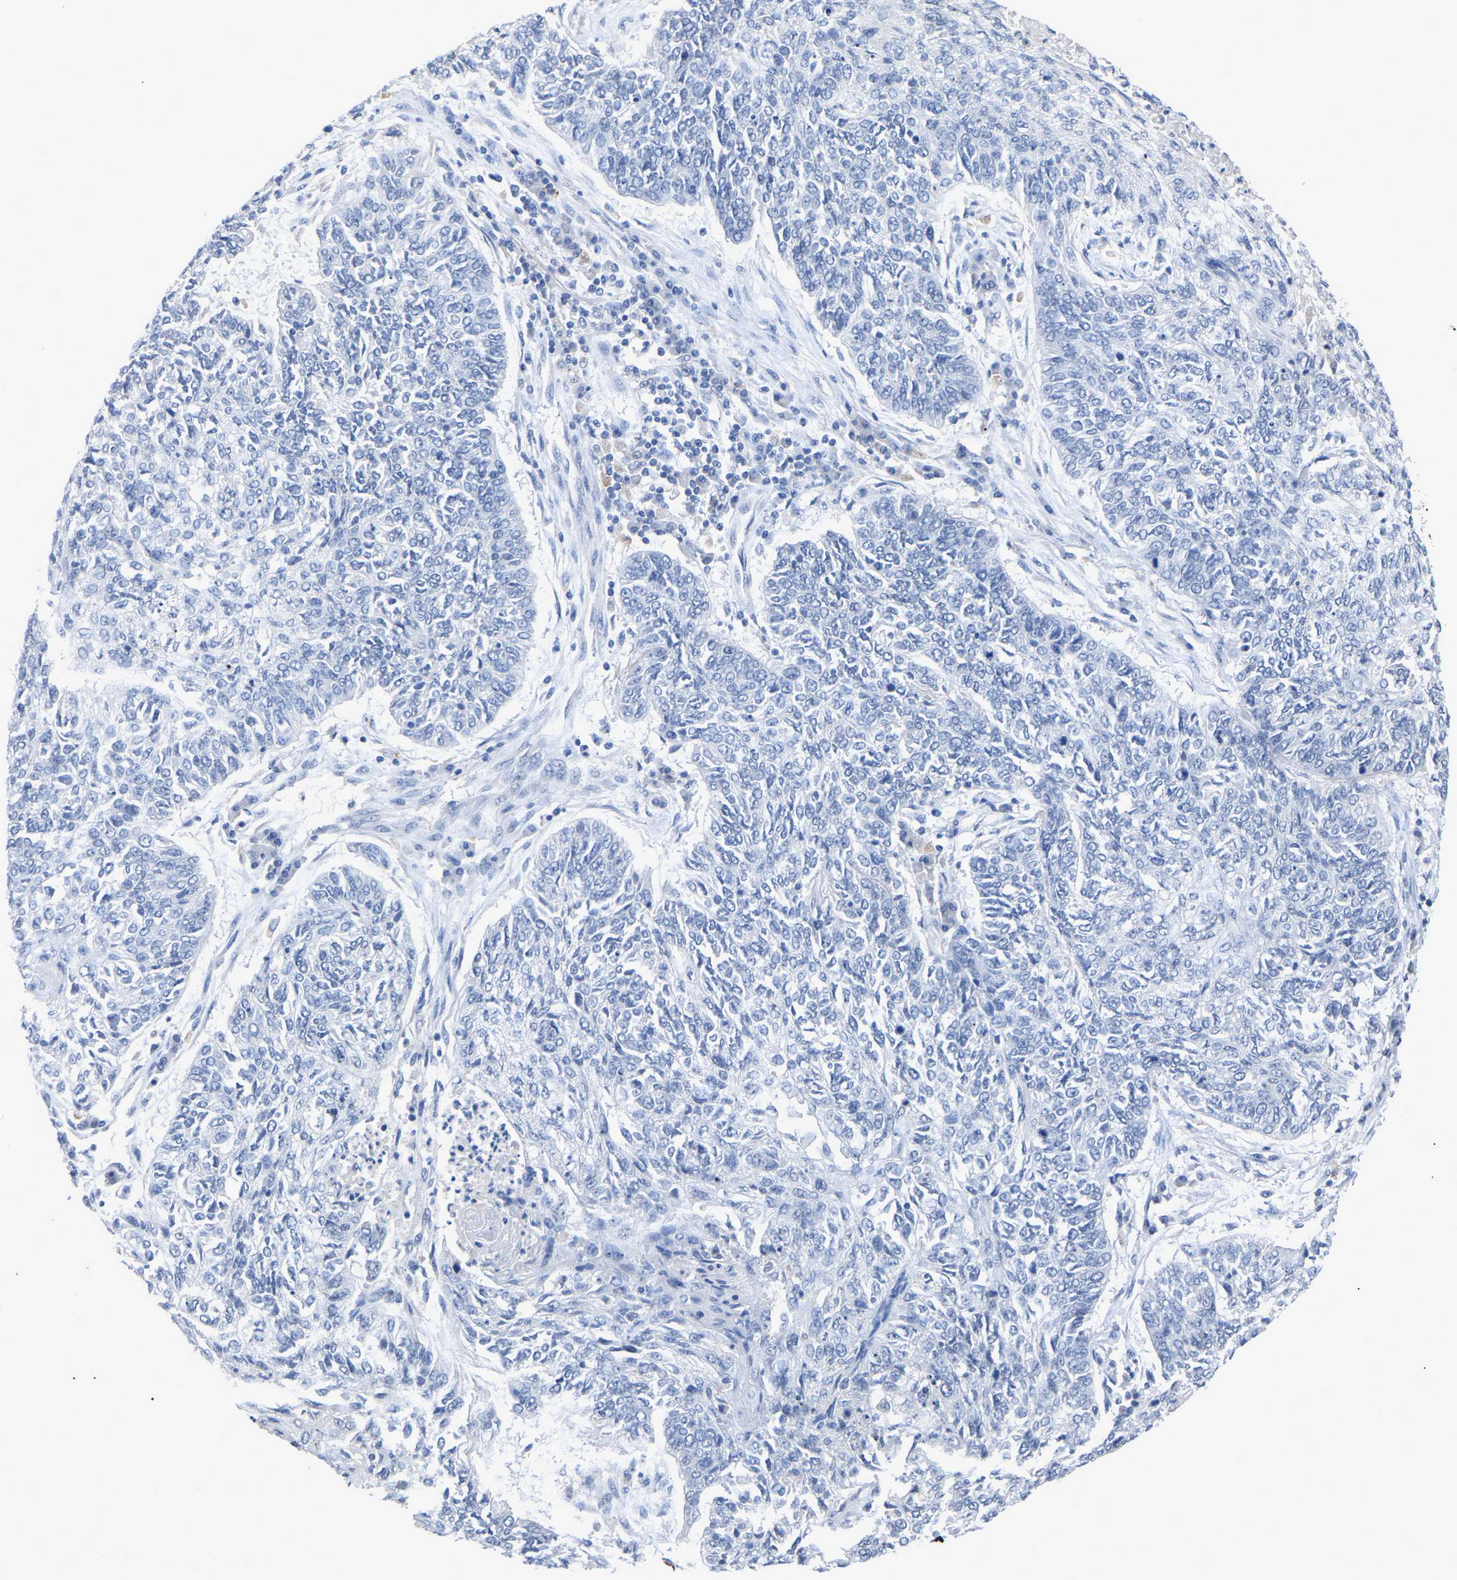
{"staining": {"intensity": "negative", "quantity": "none", "location": "none"}, "tissue": "lung cancer", "cell_type": "Tumor cells", "image_type": "cancer", "snomed": [{"axis": "morphology", "description": "Normal tissue, NOS"}, {"axis": "morphology", "description": "Squamous cell carcinoma, NOS"}, {"axis": "topography", "description": "Cartilage tissue"}, {"axis": "topography", "description": "Bronchus"}, {"axis": "topography", "description": "Lung"}], "caption": "Tumor cells show no significant staining in squamous cell carcinoma (lung).", "gene": "SMPD2", "patient": {"sex": "female", "age": 49}}